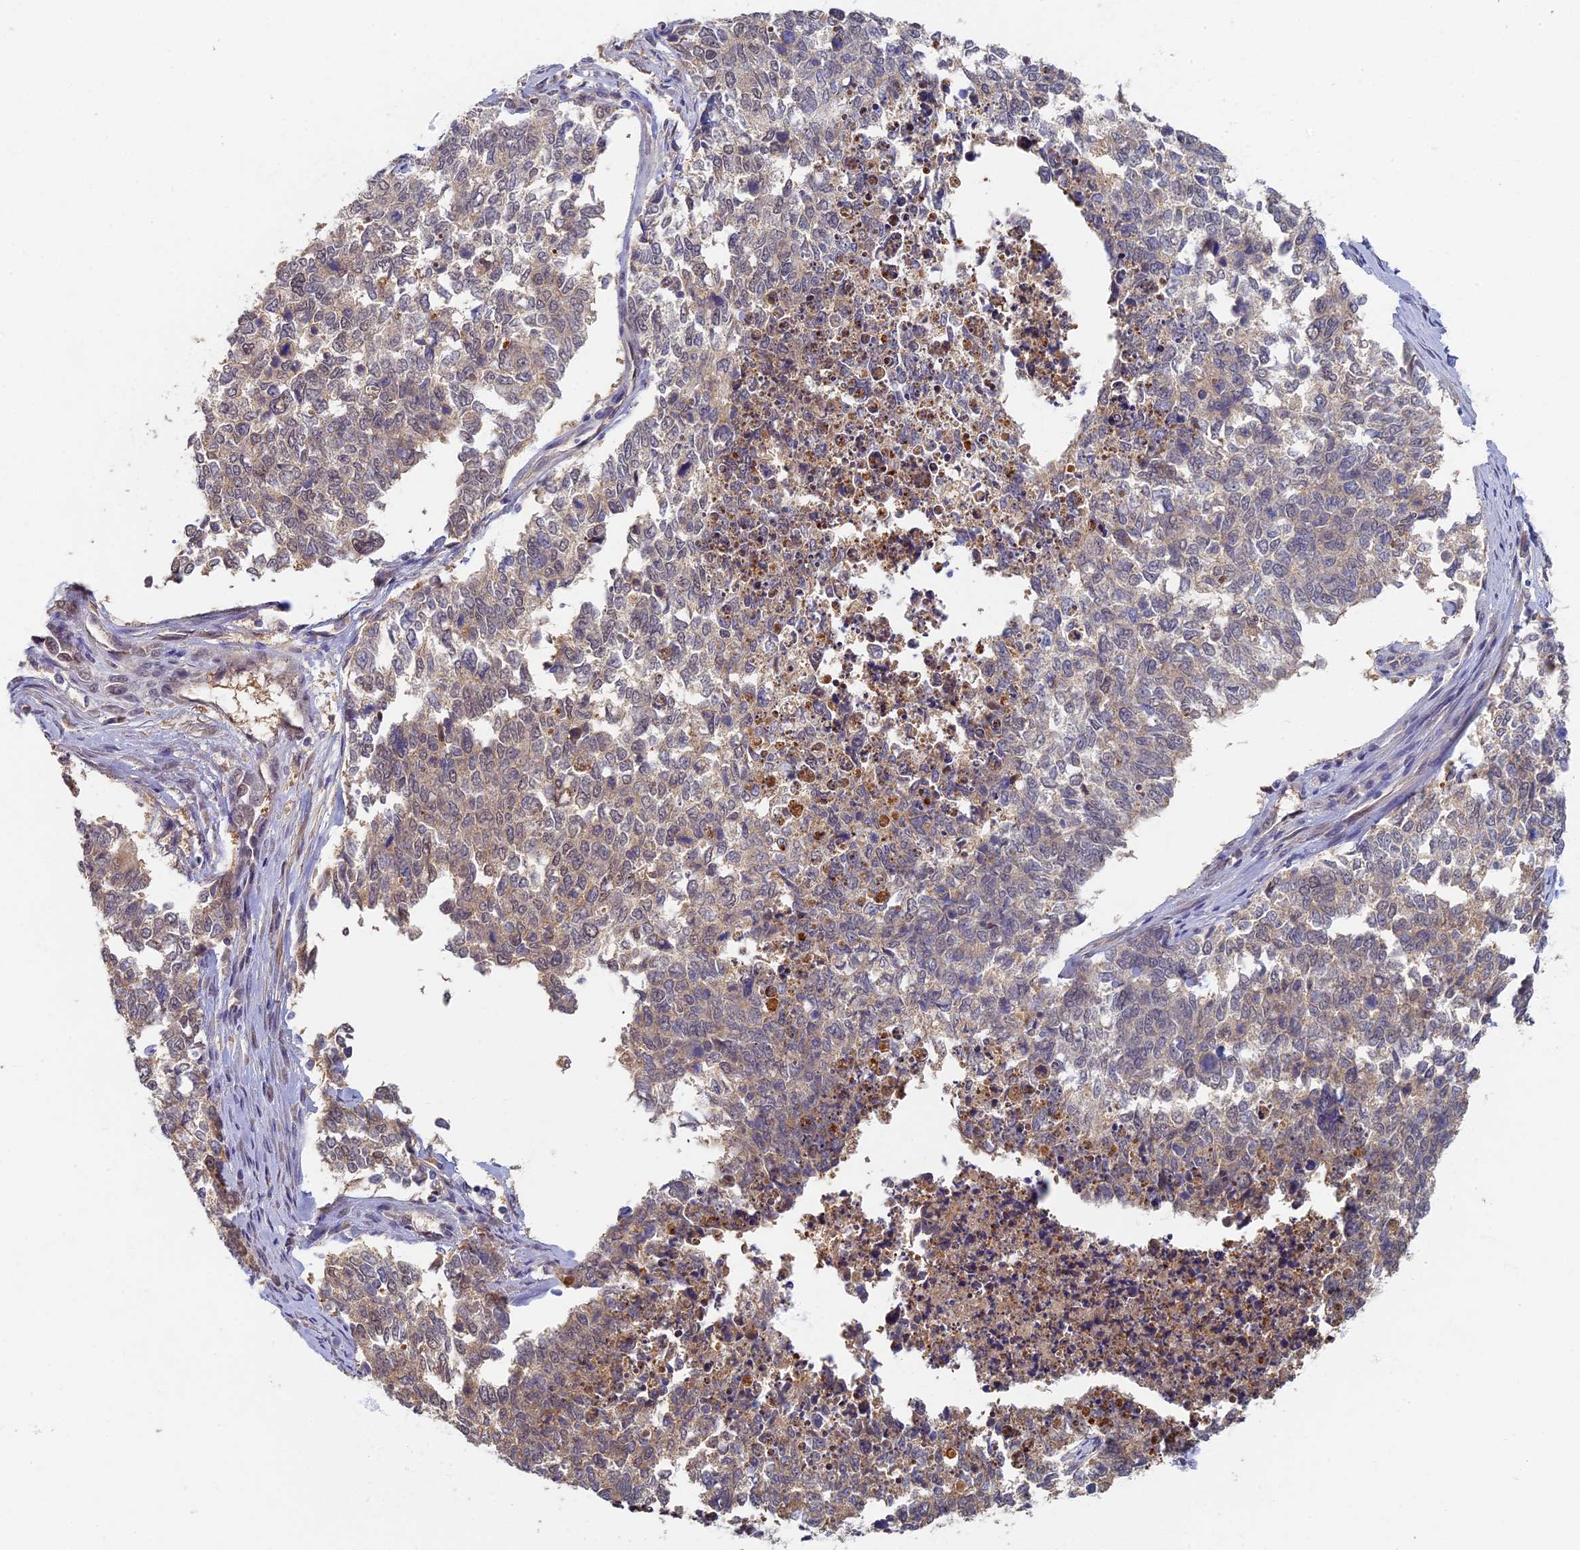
{"staining": {"intensity": "weak", "quantity": "25%-75%", "location": "cytoplasmic/membranous"}, "tissue": "cervical cancer", "cell_type": "Tumor cells", "image_type": "cancer", "snomed": [{"axis": "morphology", "description": "Squamous cell carcinoma, NOS"}, {"axis": "topography", "description": "Cervix"}], "caption": "The micrograph exhibits staining of cervical squamous cell carcinoma, revealing weak cytoplasmic/membranous protein staining (brown color) within tumor cells. The staining was performed using DAB (3,3'-diaminobenzidine) to visualize the protein expression in brown, while the nuclei were stained in blue with hematoxylin (Magnification: 20x).", "gene": "RSPH3", "patient": {"sex": "female", "age": 63}}